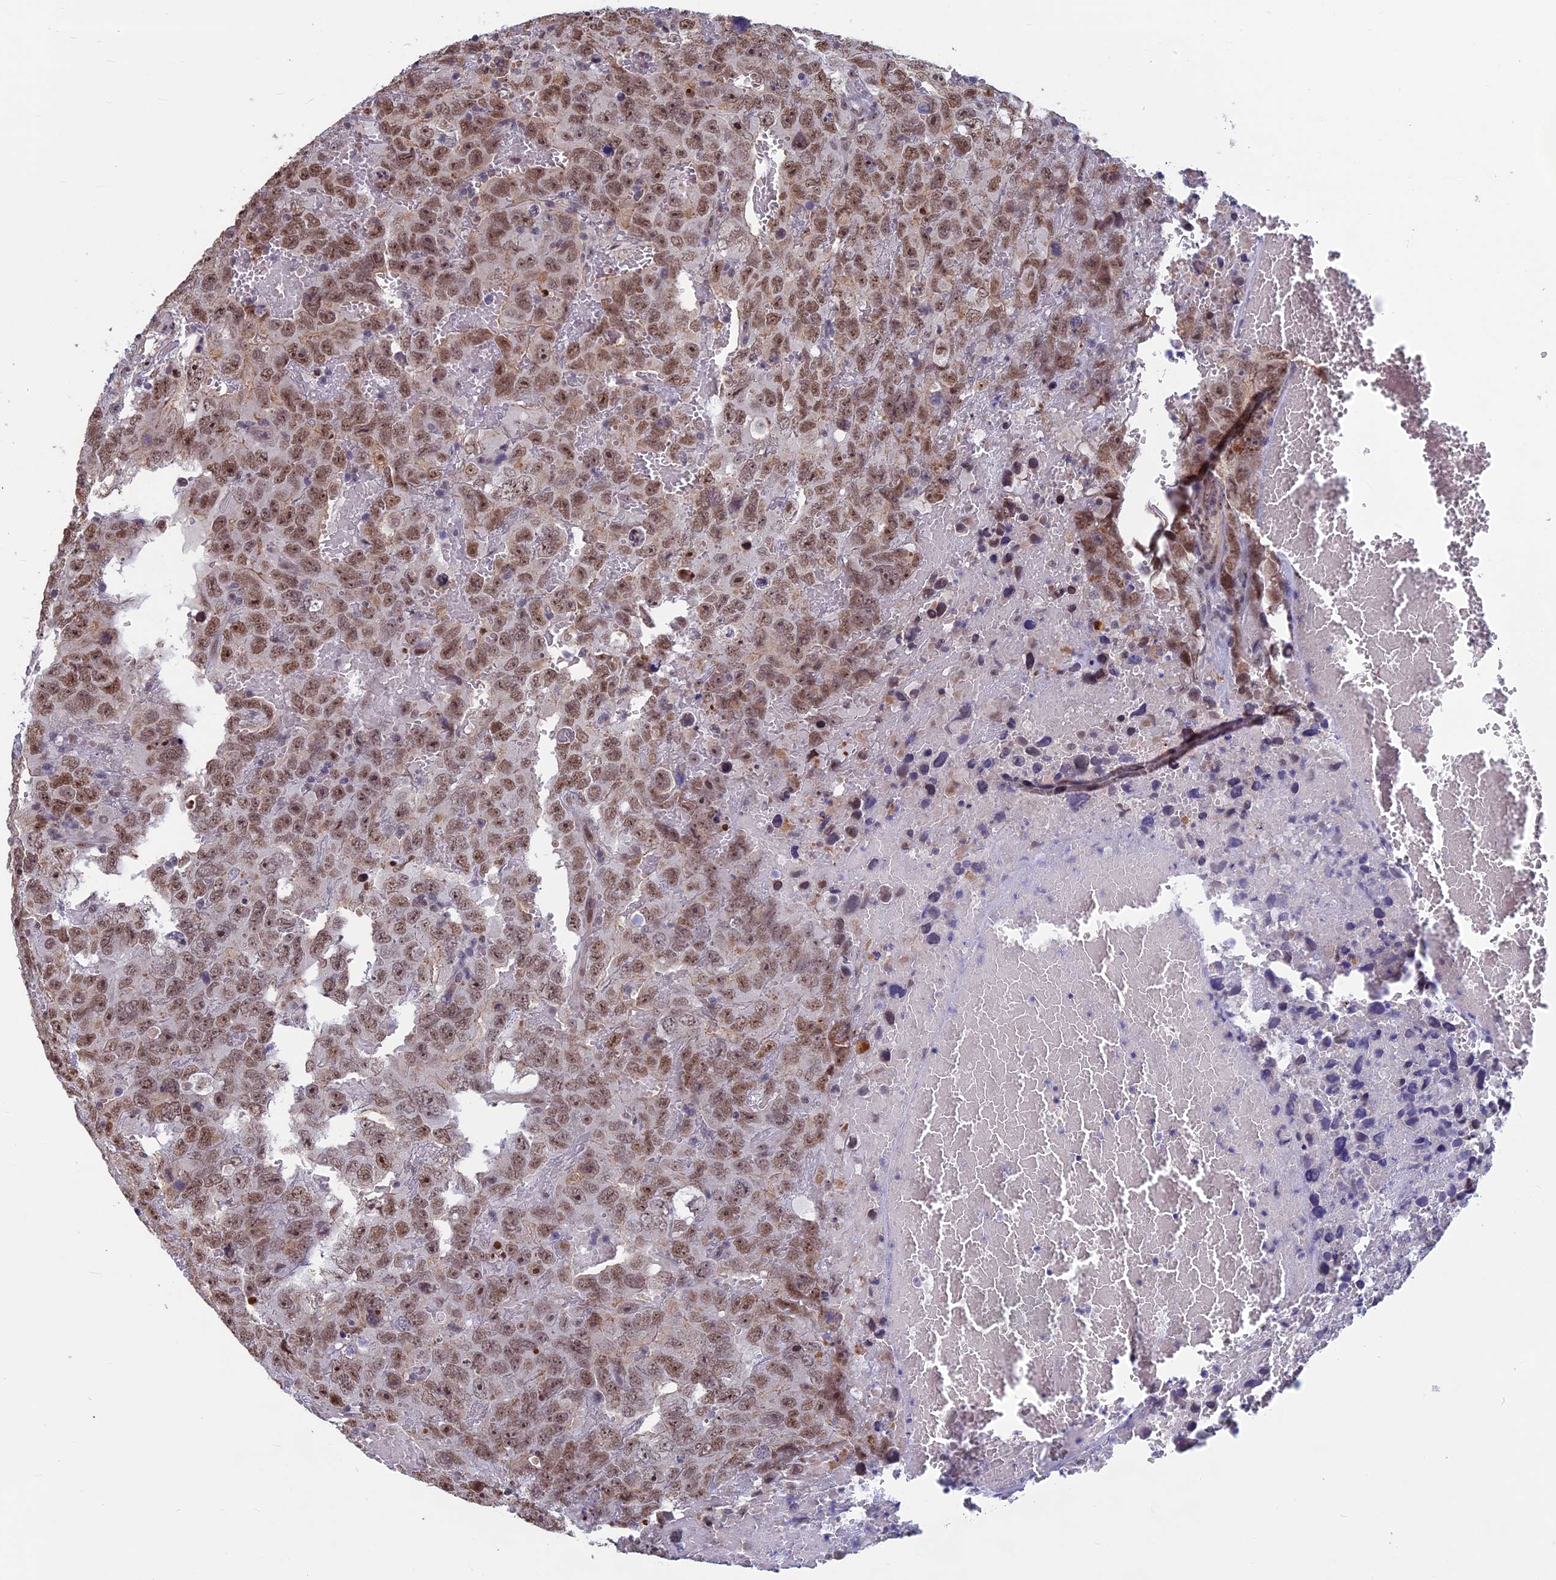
{"staining": {"intensity": "moderate", "quantity": ">75%", "location": "nuclear"}, "tissue": "testis cancer", "cell_type": "Tumor cells", "image_type": "cancer", "snomed": [{"axis": "morphology", "description": "Carcinoma, Embryonal, NOS"}, {"axis": "topography", "description": "Testis"}], "caption": "A medium amount of moderate nuclear expression is identified in approximately >75% of tumor cells in testis embryonal carcinoma tissue. (Stains: DAB (3,3'-diaminobenzidine) in brown, nuclei in blue, Microscopy: brightfield microscopy at high magnification).", "gene": "SPIRE1", "patient": {"sex": "male", "age": 45}}